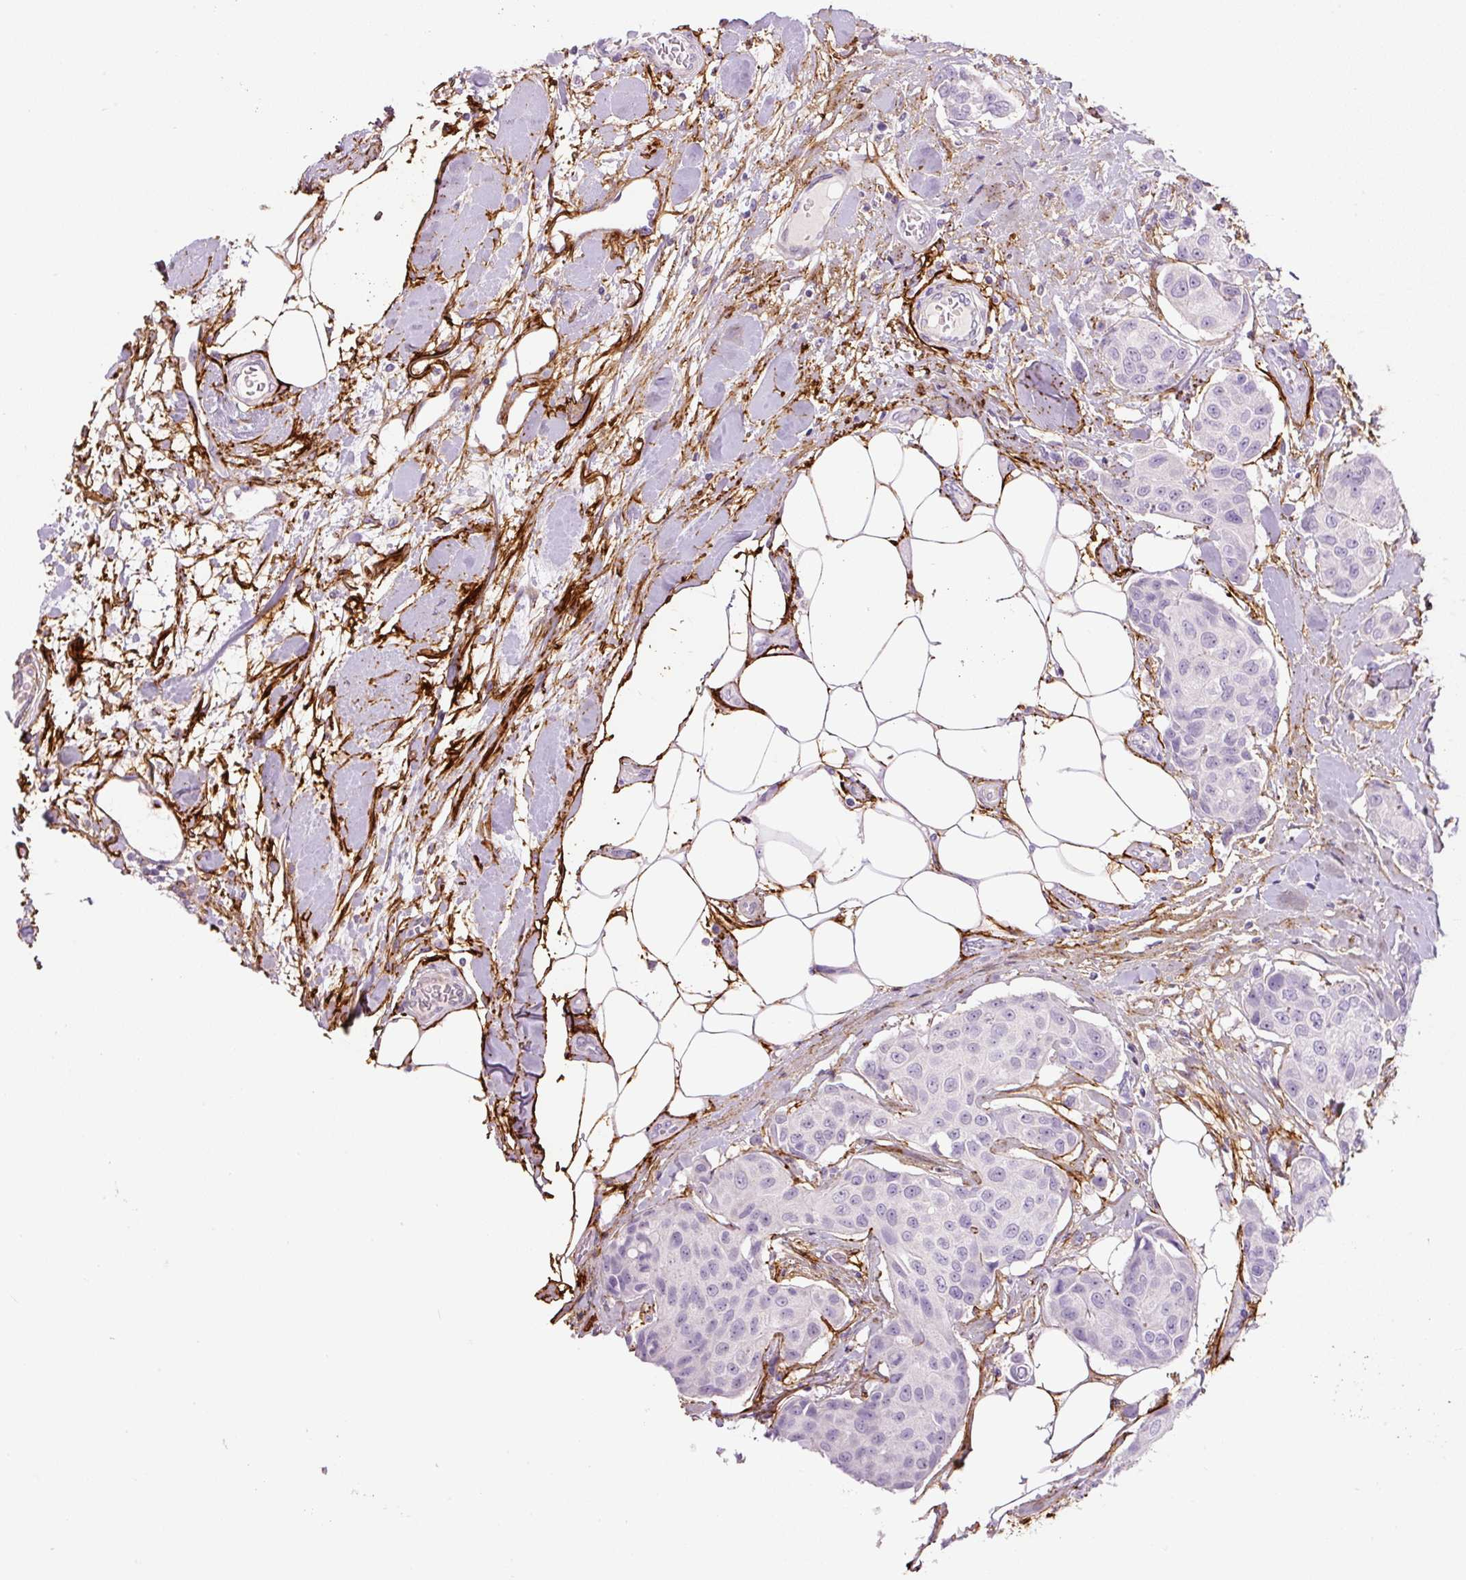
{"staining": {"intensity": "negative", "quantity": "none", "location": "none"}, "tissue": "breast cancer", "cell_type": "Tumor cells", "image_type": "cancer", "snomed": [{"axis": "morphology", "description": "Duct carcinoma"}, {"axis": "topography", "description": "Breast"}, {"axis": "topography", "description": "Lymph node"}], "caption": "The micrograph reveals no staining of tumor cells in breast infiltrating ductal carcinoma.", "gene": "FBN1", "patient": {"sex": "female", "age": 80}}